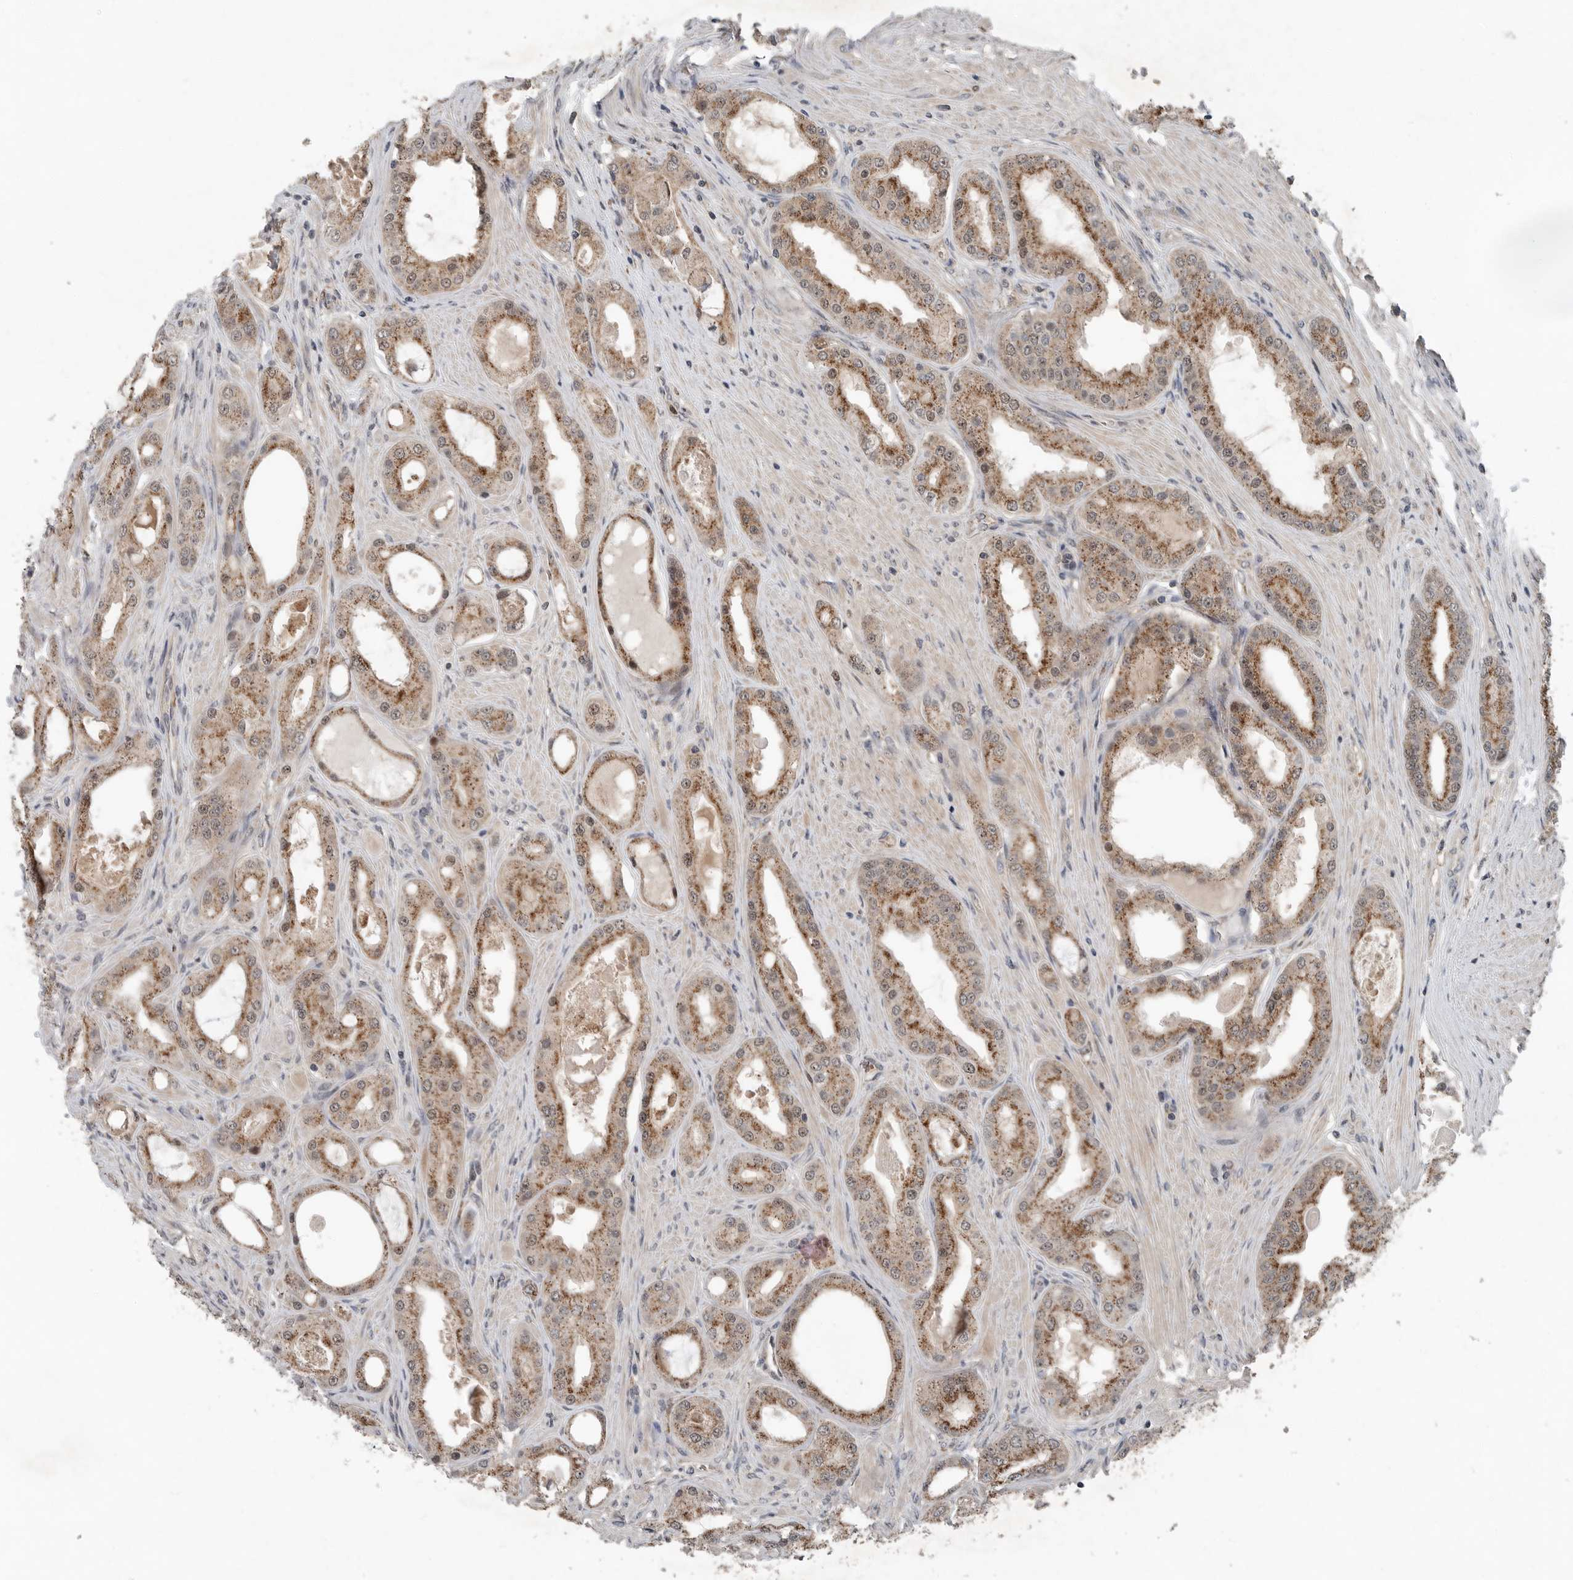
{"staining": {"intensity": "moderate", "quantity": ">75%", "location": "cytoplasmic/membranous"}, "tissue": "prostate cancer", "cell_type": "Tumor cells", "image_type": "cancer", "snomed": [{"axis": "morphology", "description": "Adenocarcinoma, High grade"}, {"axis": "topography", "description": "Prostate"}], "caption": "Protein staining of prostate cancer tissue shows moderate cytoplasmic/membranous expression in about >75% of tumor cells. (DAB IHC, brown staining for protein, blue staining for nuclei).", "gene": "SCP2", "patient": {"sex": "male", "age": 60}}